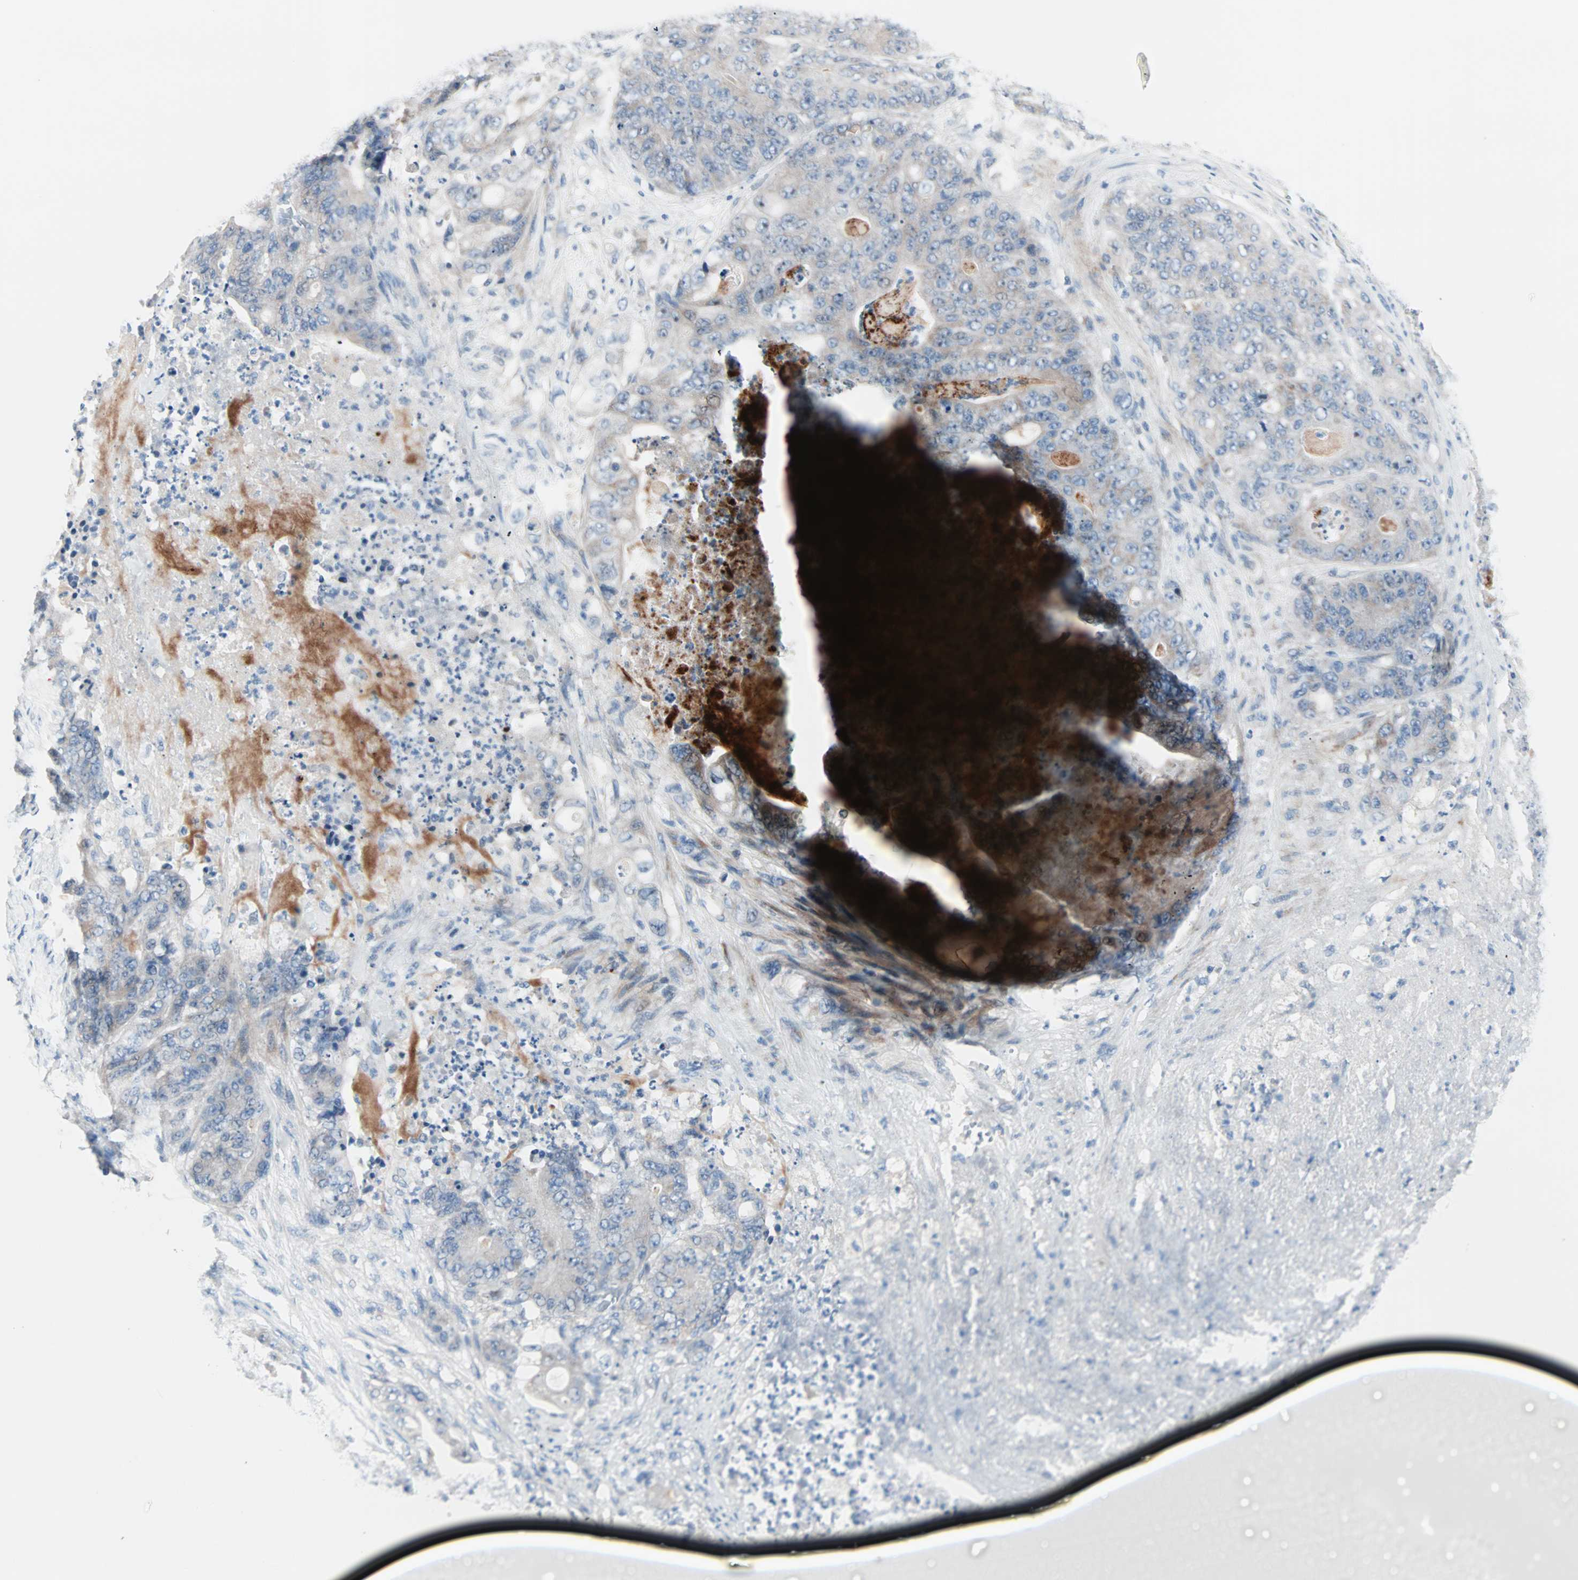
{"staining": {"intensity": "negative", "quantity": "none", "location": "none"}, "tissue": "stomach cancer", "cell_type": "Tumor cells", "image_type": "cancer", "snomed": [{"axis": "morphology", "description": "Adenocarcinoma, NOS"}, {"axis": "topography", "description": "Stomach"}], "caption": "Tumor cells are negative for brown protein staining in adenocarcinoma (stomach).", "gene": "NEFH", "patient": {"sex": "female", "age": 73}}